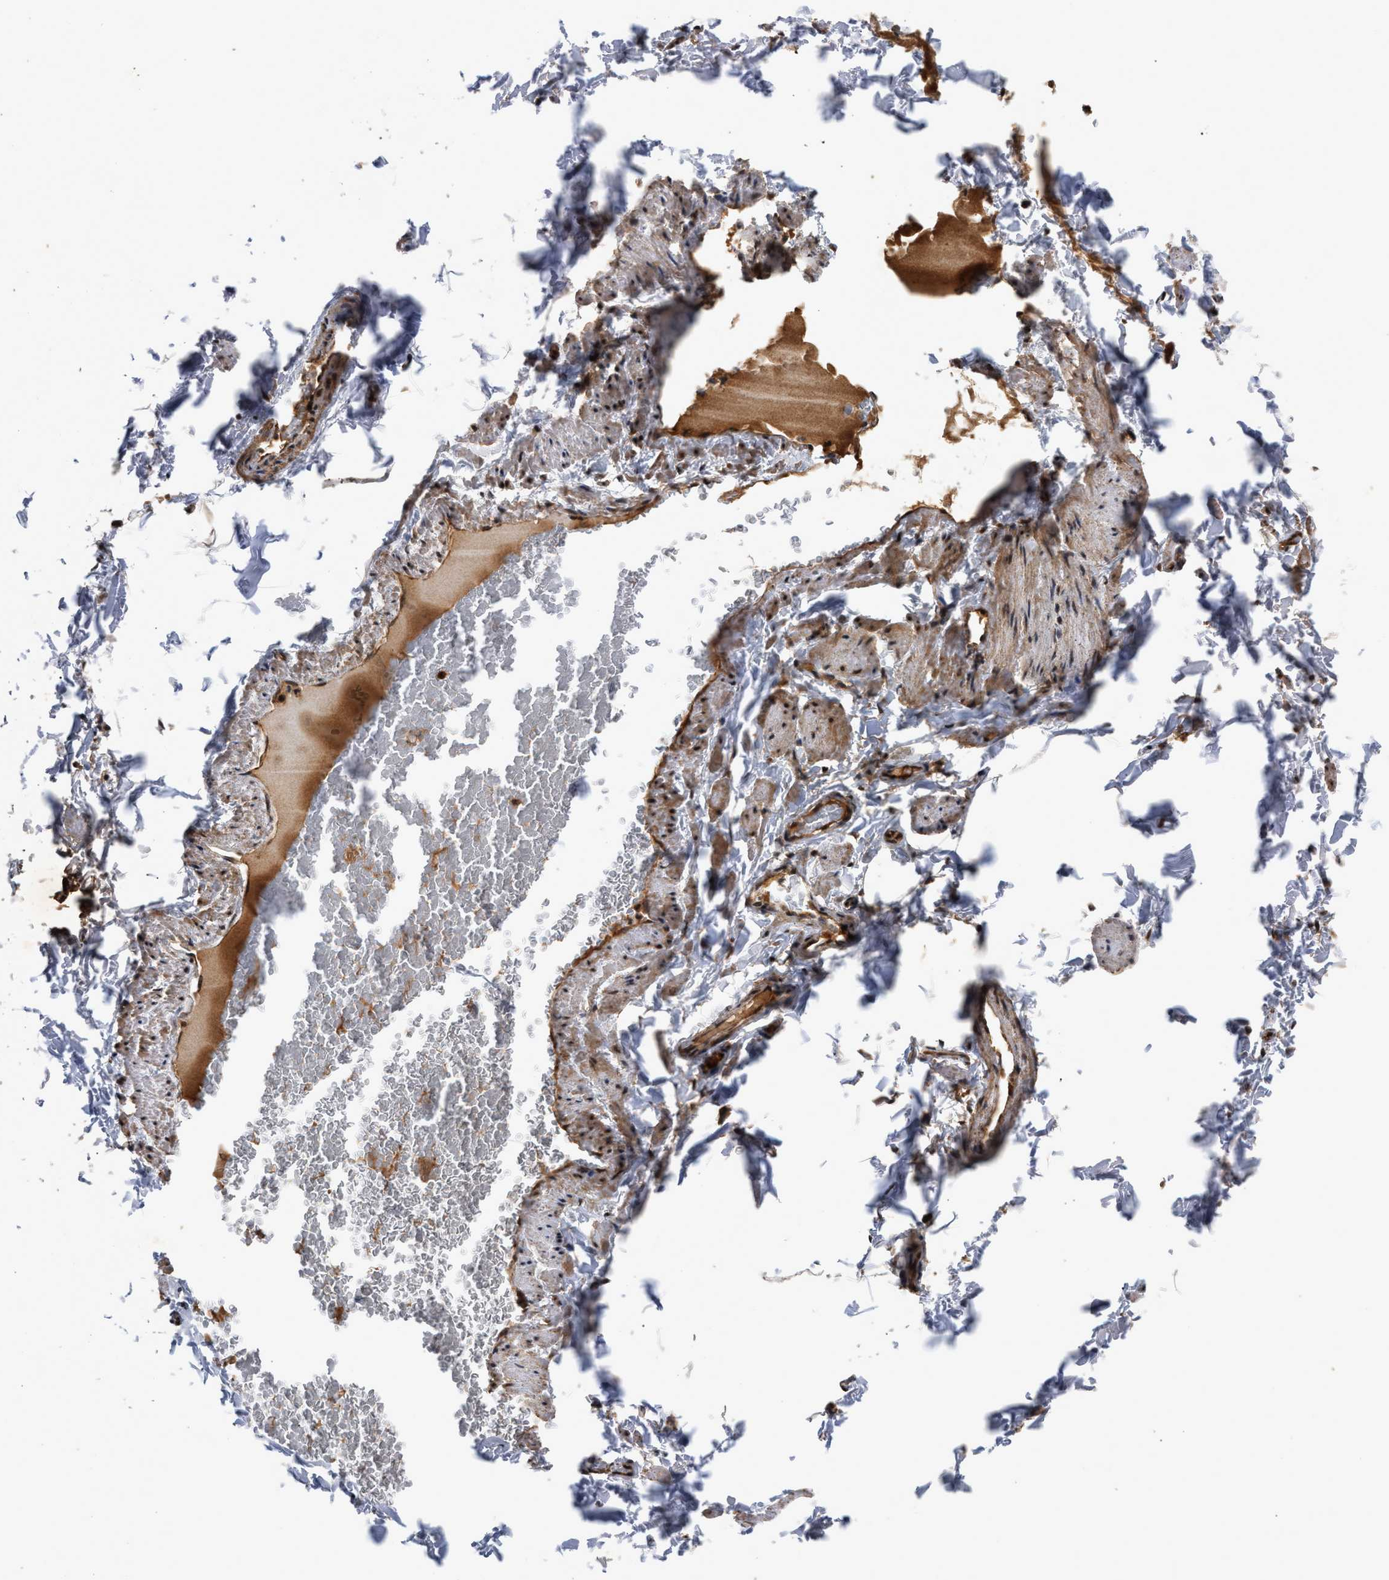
{"staining": {"intensity": "moderate", "quantity": "25%-75%", "location": "cytoplasmic/membranous"}, "tissue": "adipose tissue", "cell_type": "Adipocytes", "image_type": "normal", "snomed": [{"axis": "morphology", "description": "Normal tissue, NOS"}, {"axis": "topography", "description": "Vascular tissue"}], "caption": "Adipocytes show medium levels of moderate cytoplasmic/membranous staining in about 25%-75% of cells in unremarkable human adipose tissue.", "gene": "CFLAR", "patient": {"sex": "male", "age": 41}}